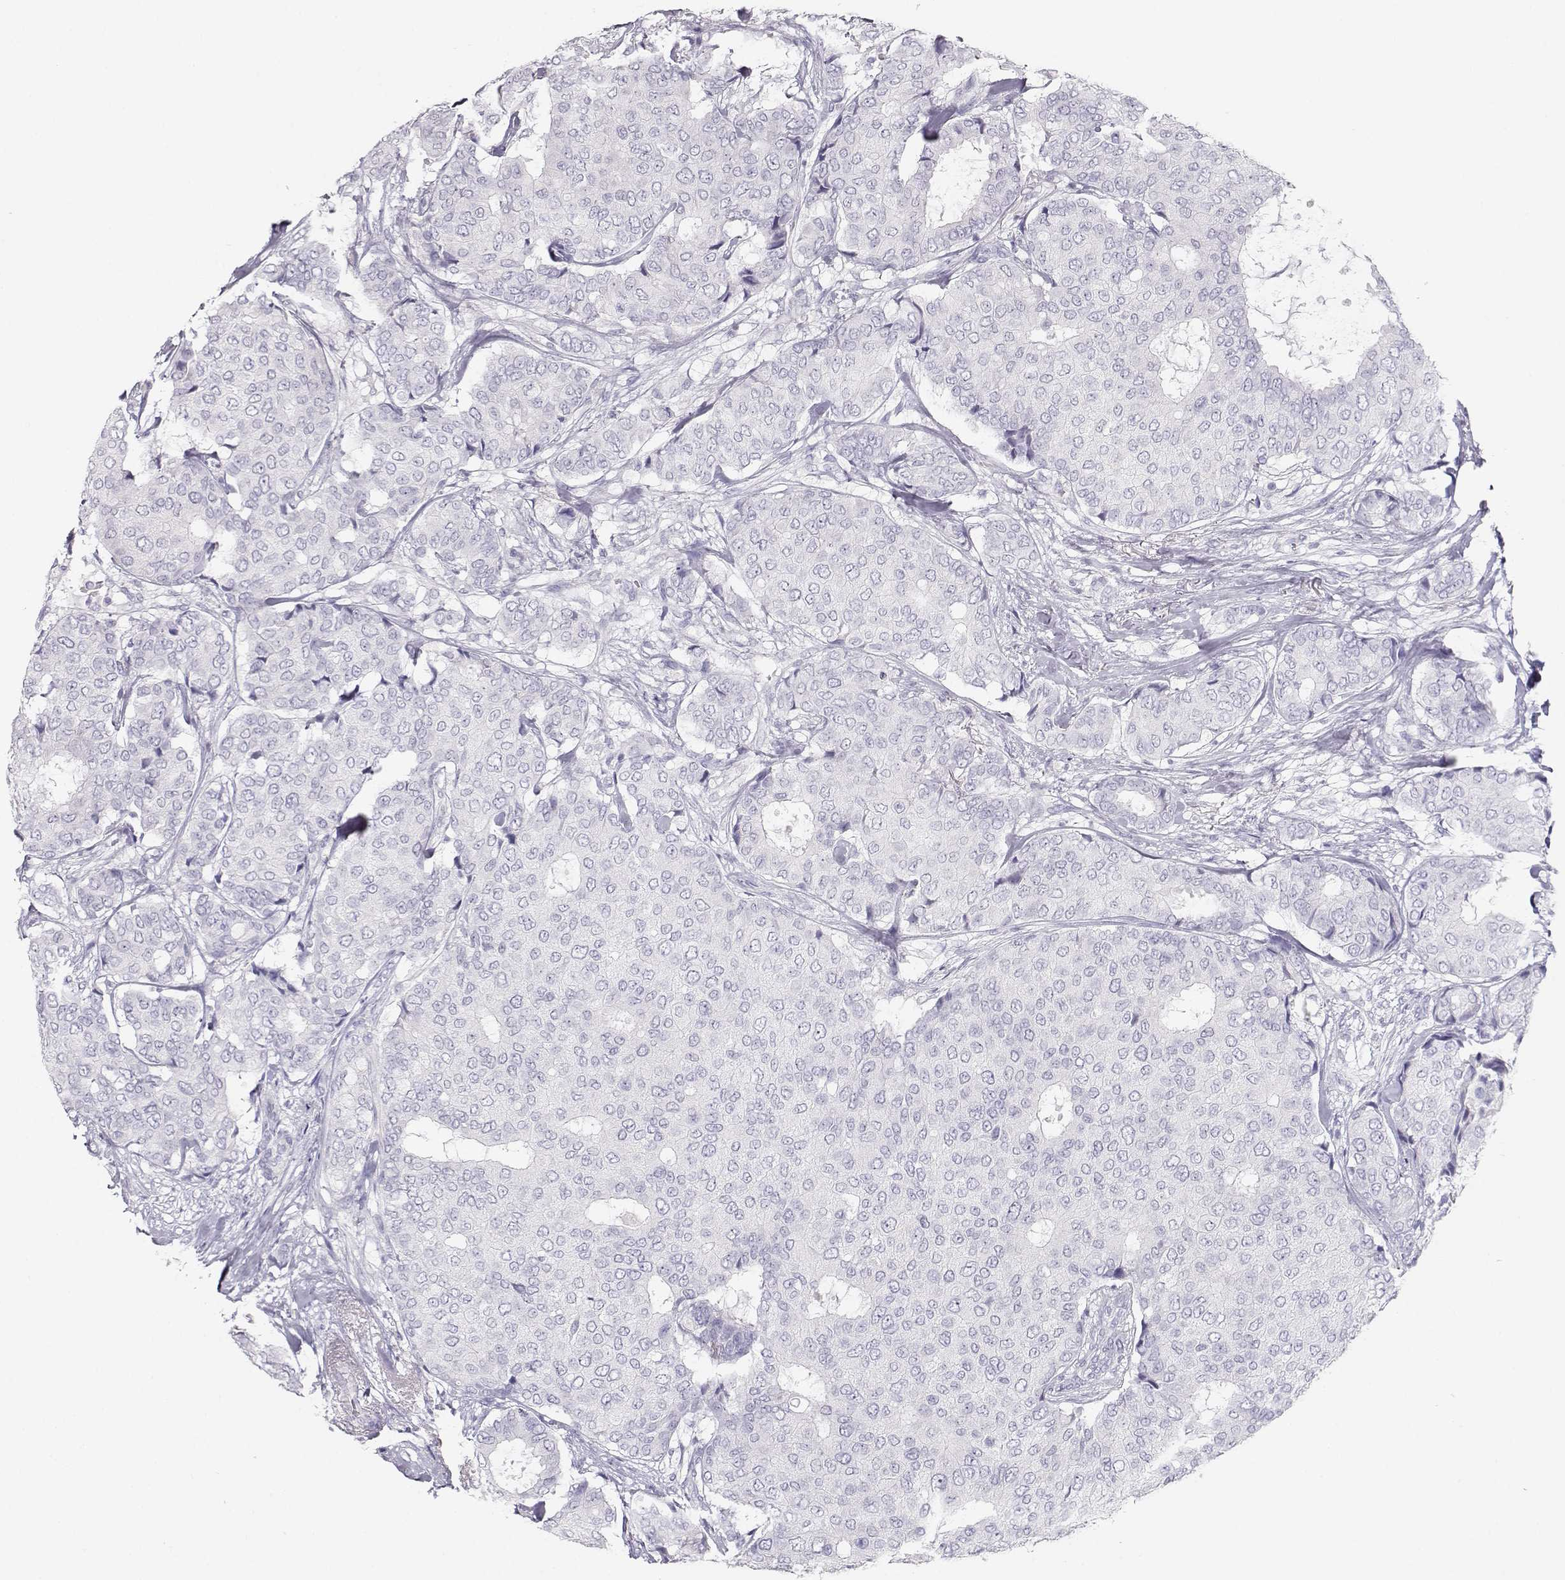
{"staining": {"intensity": "negative", "quantity": "none", "location": "none"}, "tissue": "breast cancer", "cell_type": "Tumor cells", "image_type": "cancer", "snomed": [{"axis": "morphology", "description": "Duct carcinoma"}, {"axis": "topography", "description": "Breast"}], "caption": "DAB (3,3'-diaminobenzidine) immunohistochemical staining of breast infiltrating ductal carcinoma shows no significant expression in tumor cells.", "gene": "LEPR", "patient": {"sex": "female", "age": 75}}